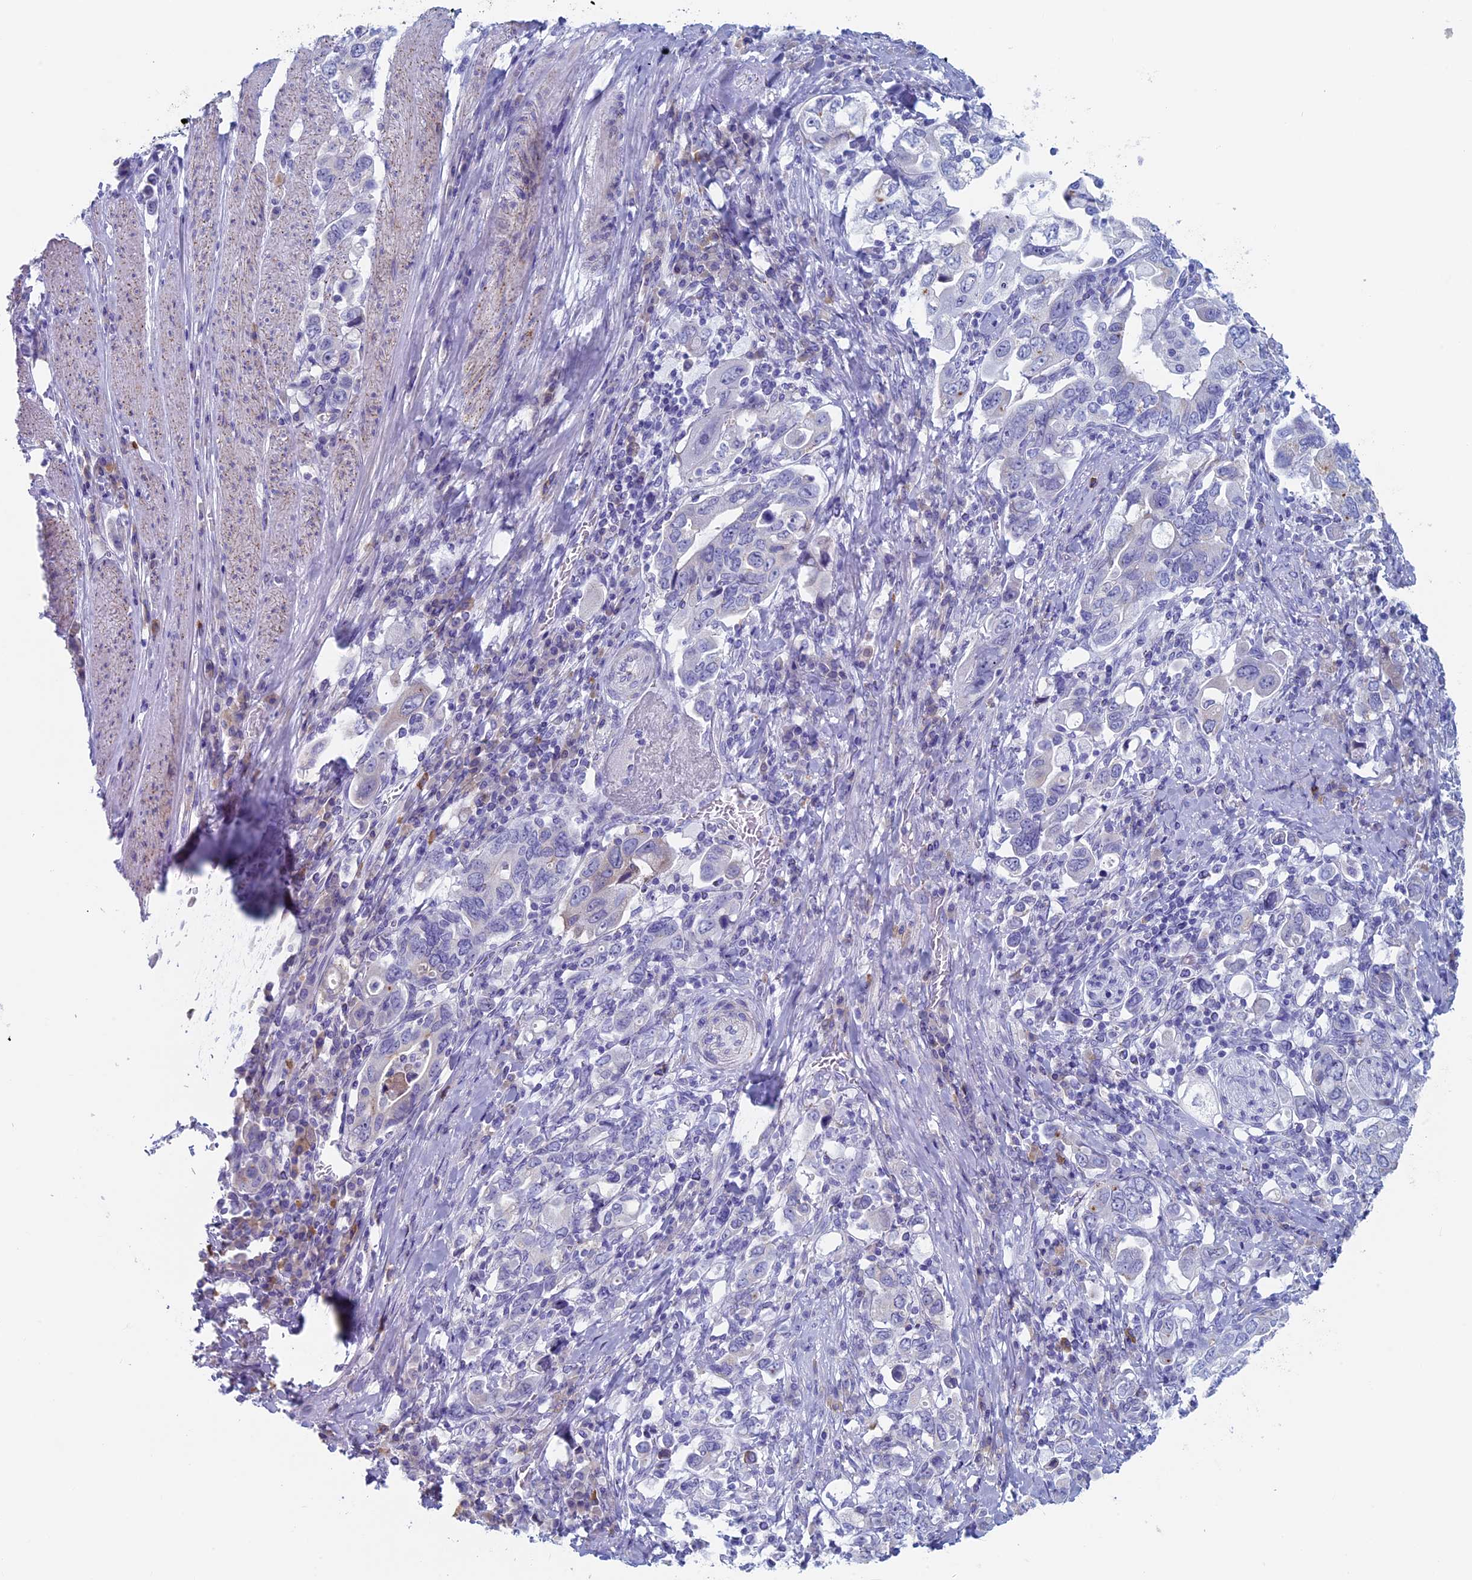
{"staining": {"intensity": "weak", "quantity": "<25%", "location": "cytoplasmic/membranous"}, "tissue": "stomach cancer", "cell_type": "Tumor cells", "image_type": "cancer", "snomed": [{"axis": "morphology", "description": "Adenocarcinoma, NOS"}, {"axis": "topography", "description": "Stomach, upper"}, {"axis": "topography", "description": "Stomach"}], "caption": "Immunohistochemistry of stomach adenocarcinoma shows no staining in tumor cells.", "gene": "MAGEB6", "patient": {"sex": "male", "age": 62}}